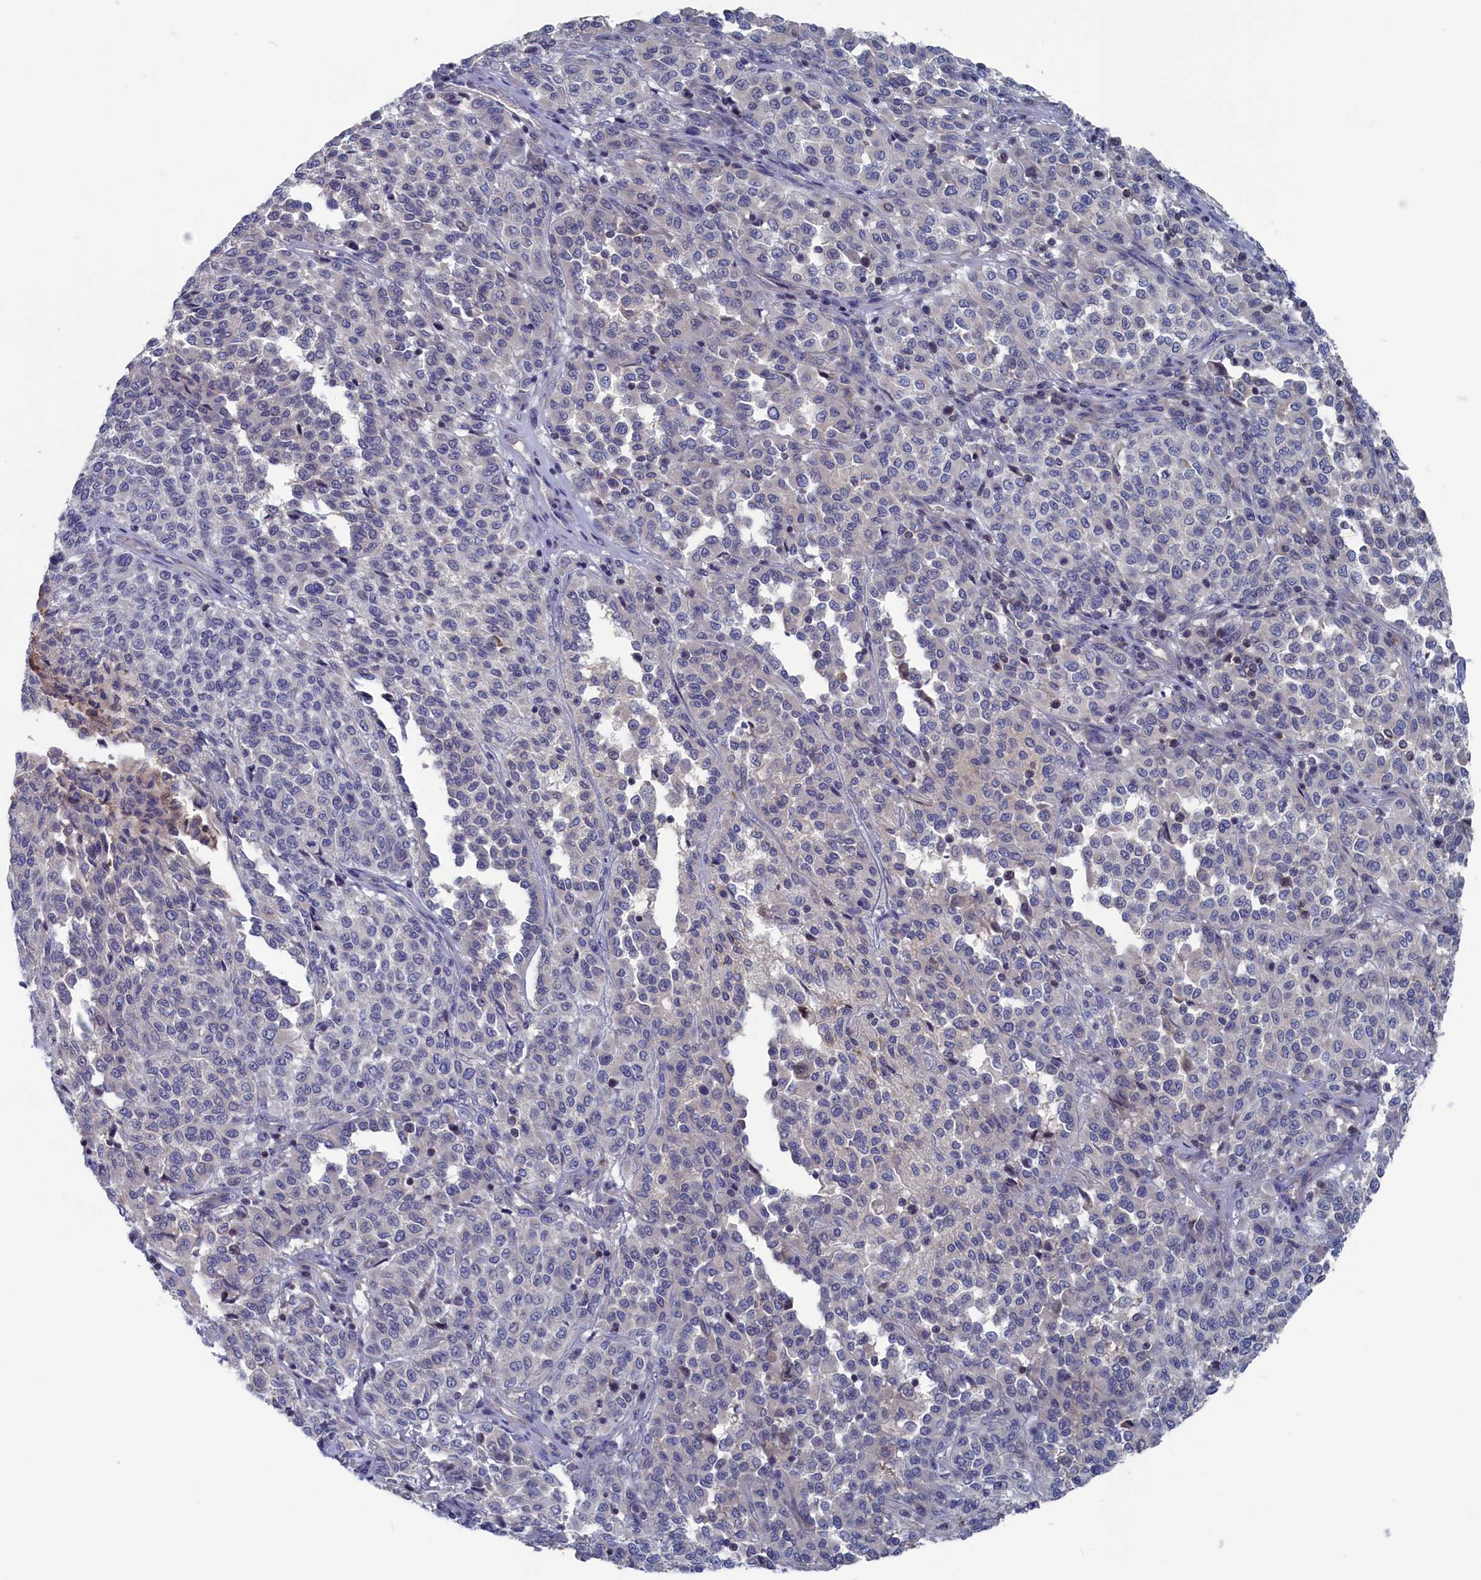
{"staining": {"intensity": "negative", "quantity": "none", "location": "none"}, "tissue": "melanoma", "cell_type": "Tumor cells", "image_type": "cancer", "snomed": [{"axis": "morphology", "description": "Malignant melanoma, Metastatic site"}, {"axis": "topography", "description": "Pancreas"}], "caption": "Melanoma stained for a protein using immunohistochemistry (IHC) exhibits no staining tumor cells.", "gene": "CEND1", "patient": {"sex": "female", "age": 30}}